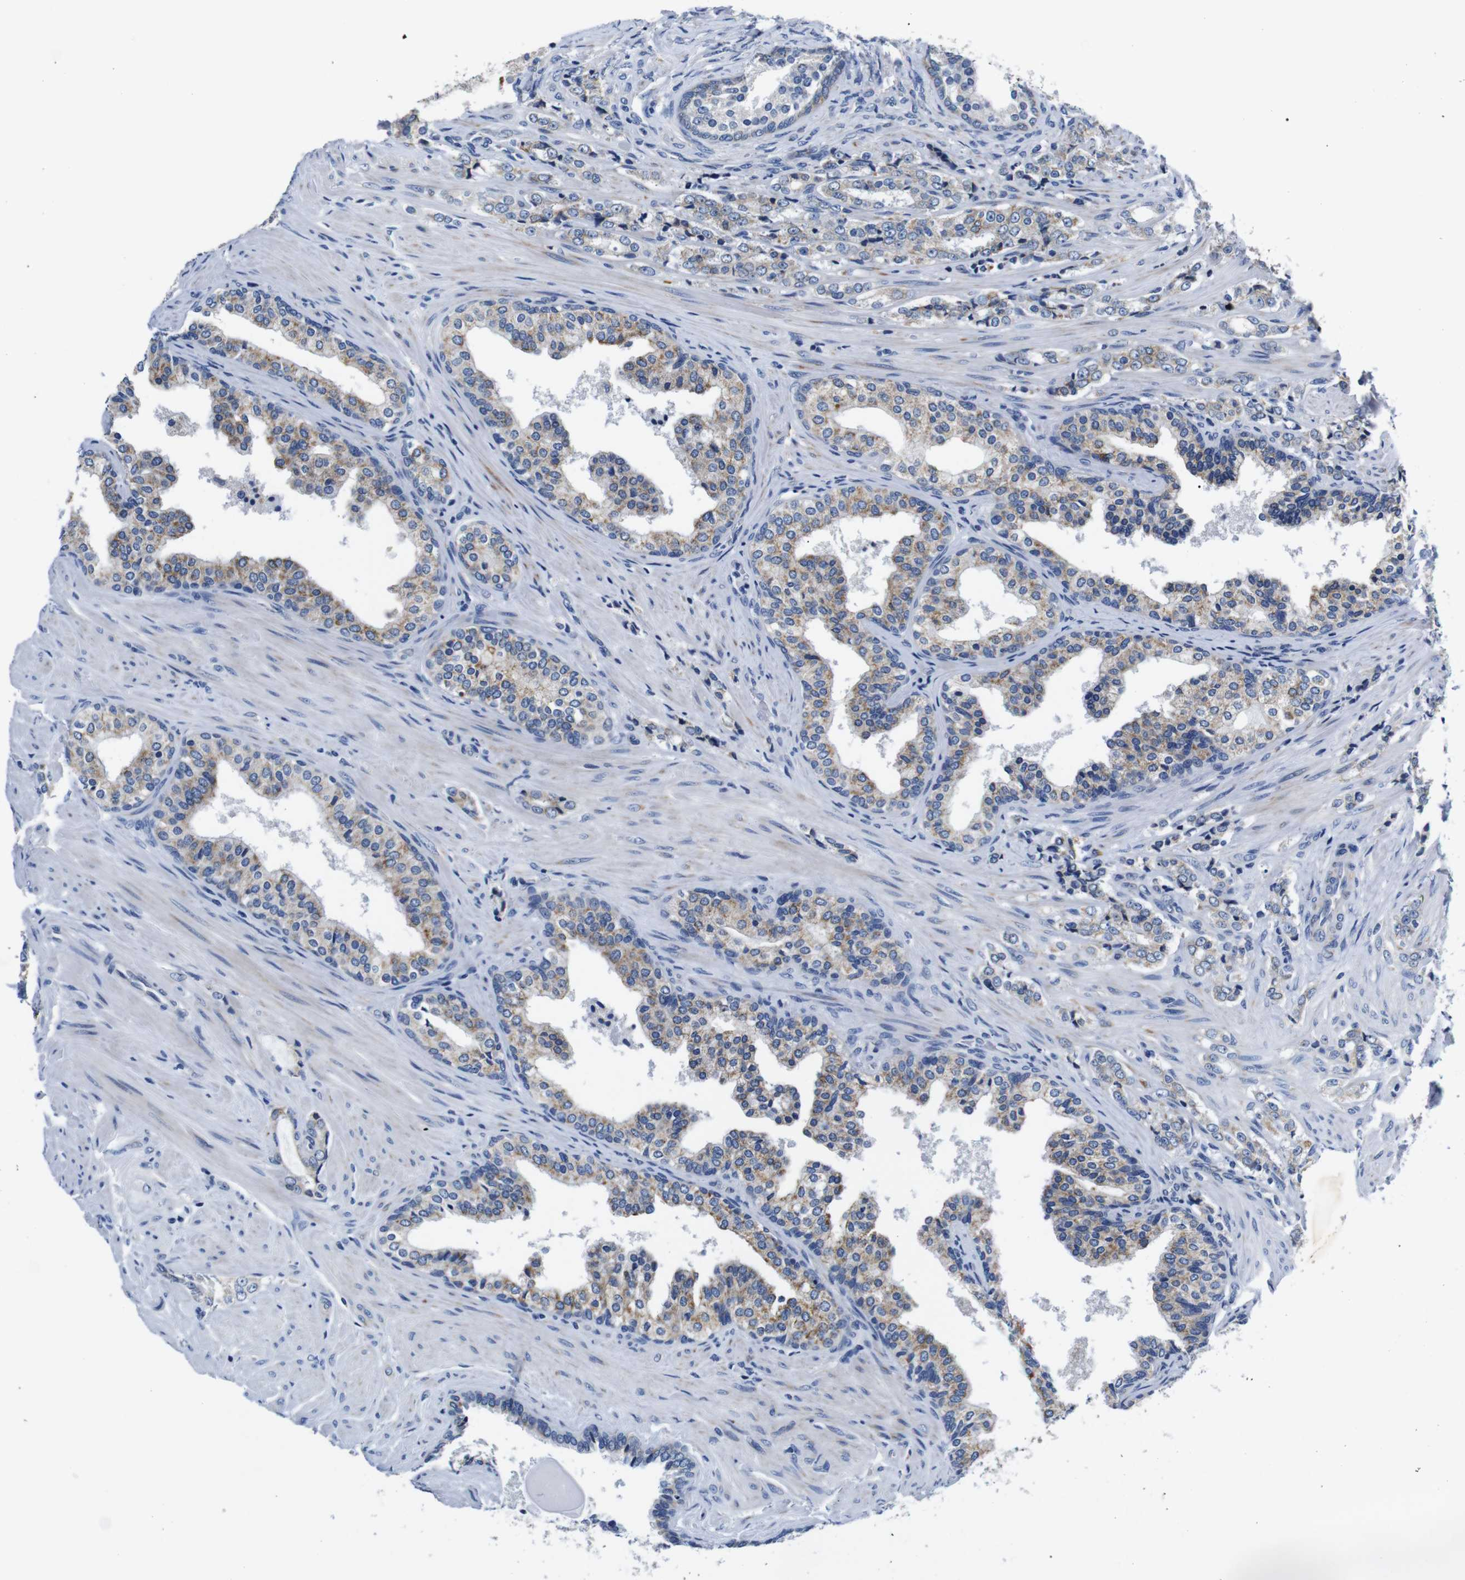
{"staining": {"intensity": "moderate", "quantity": "25%-75%", "location": "cytoplasmic/membranous"}, "tissue": "prostate cancer", "cell_type": "Tumor cells", "image_type": "cancer", "snomed": [{"axis": "morphology", "description": "Adenocarcinoma, Low grade"}, {"axis": "topography", "description": "Prostate"}], "caption": "Immunohistochemical staining of prostate cancer (adenocarcinoma (low-grade)) reveals moderate cytoplasmic/membranous protein expression in approximately 25%-75% of tumor cells. Nuclei are stained in blue.", "gene": "SNX19", "patient": {"sex": "male", "age": 60}}